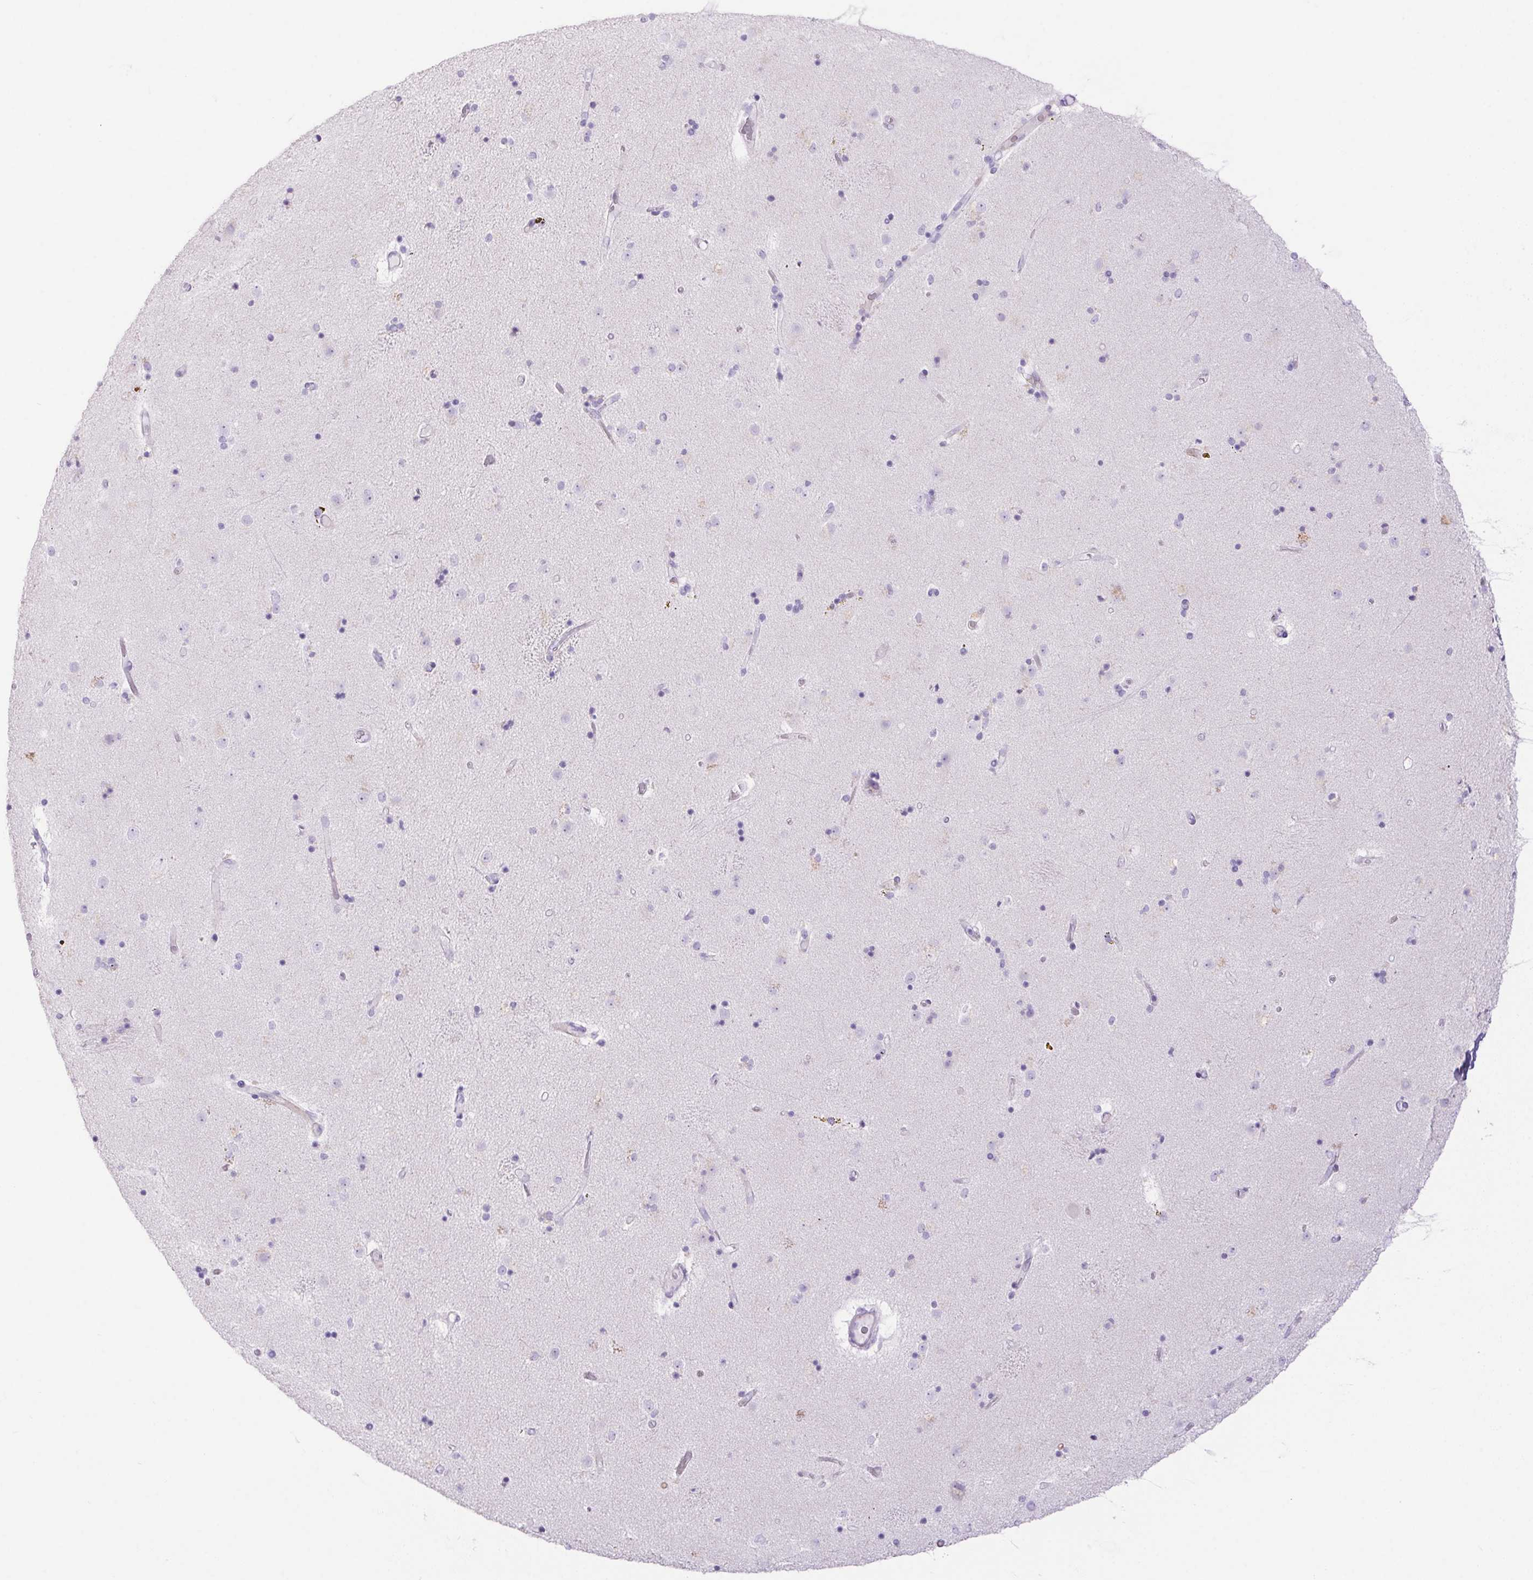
{"staining": {"intensity": "negative", "quantity": "none", "location": "none"}, "tissue": "caudate", "cell_type": "Glial cells", "image_type": "normal", "snomed": [{"axis": "morphology", "description": "Normal tissue, NOS"}, {"axis": "topography", "description": "Lateral ventricle wall"}], "caption": "Protein analysis of benign caudate shows no significant positivity in glial cells. Brightfield microscopy of immunohistochemistry (IHC) stained with DAB (brown) and hematoxylin (blue), captured at high magnification.", "gene": "ERP27", "patient": {"sex": "female", "age": 71}}